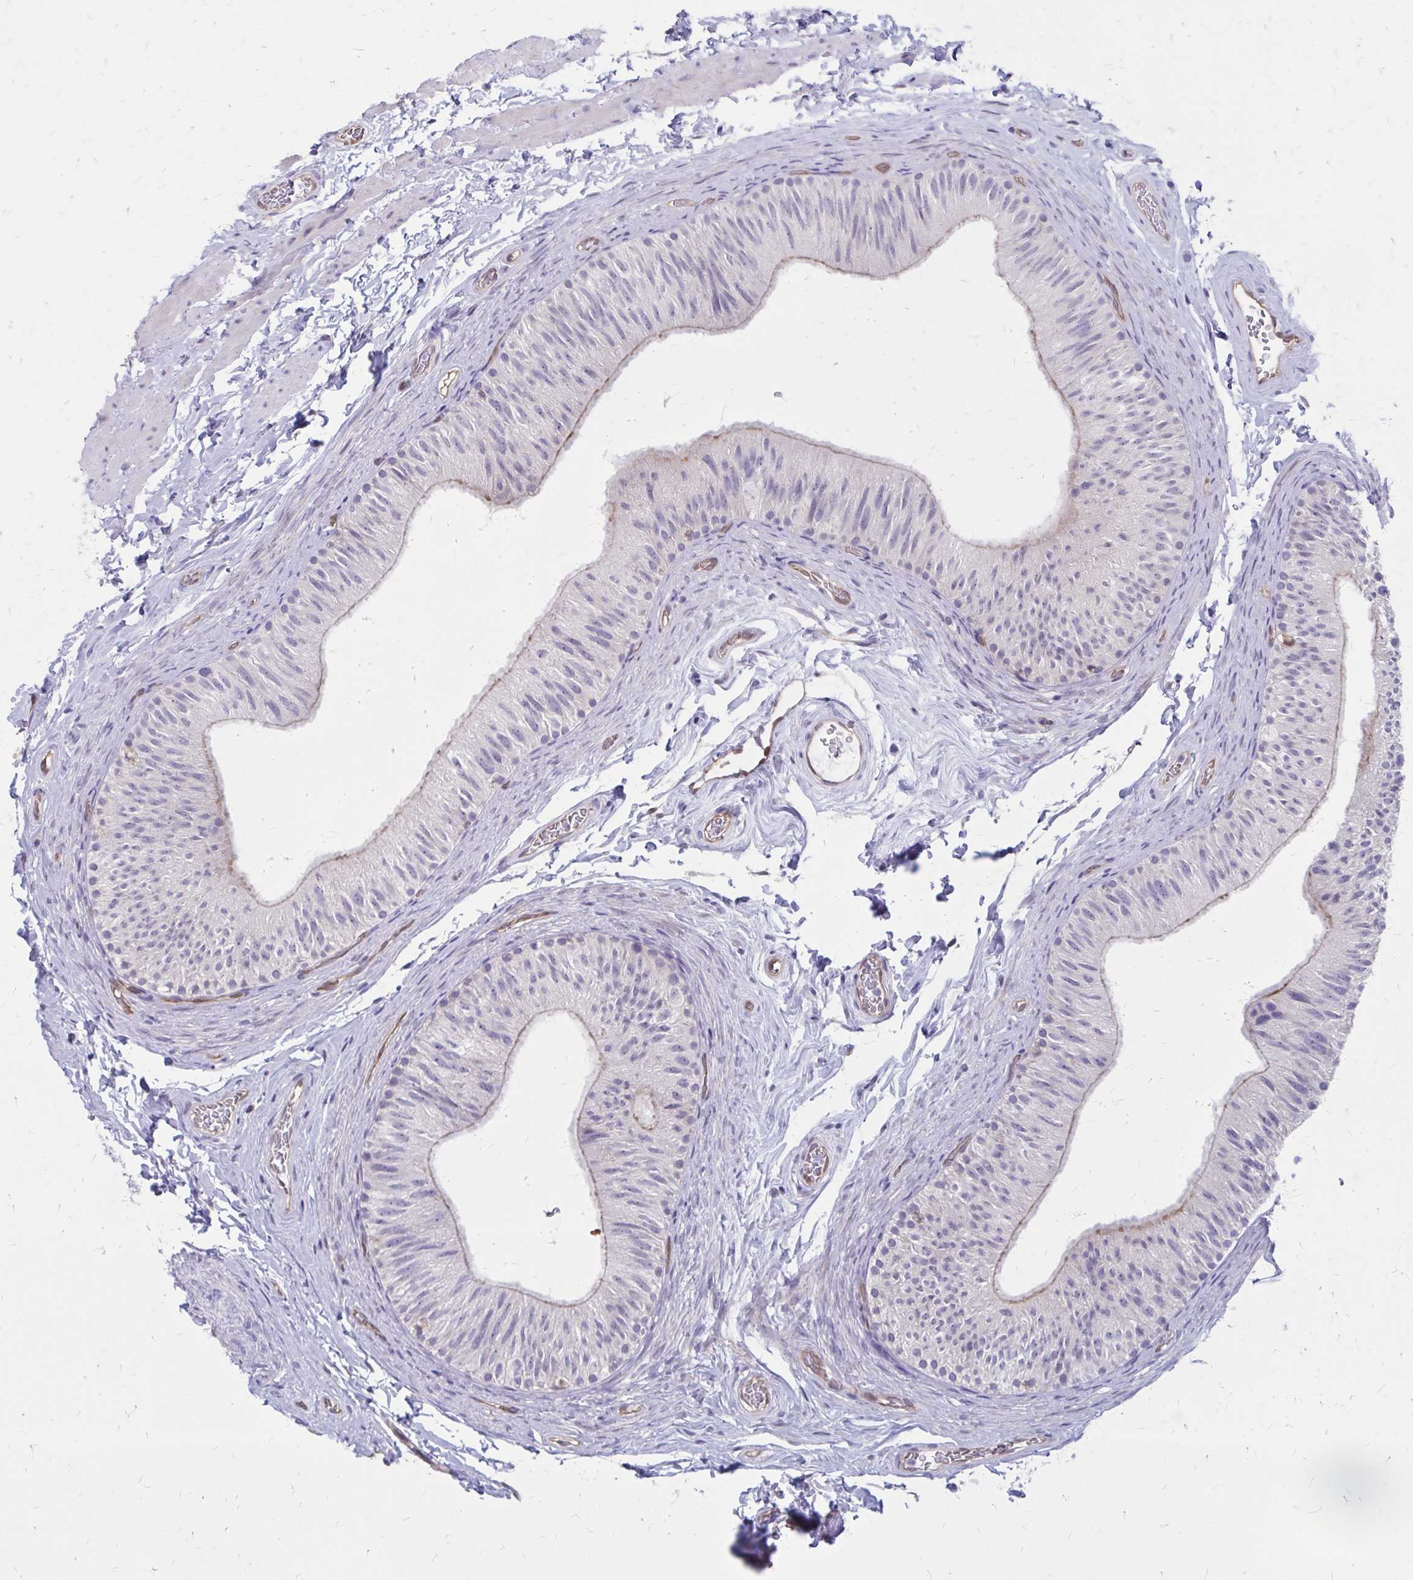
{"staining": {"intensity": "weak", "quantity": "25%-75%", "location": "cytoplasmic/membranous"}, "tissue": "epididymis", "cell_type": "Glandular cells", "image_type": "normal", "snomed": [{"axis": "morphology", "description": "Normal tissue, NOS"}, {"axis": "topography", "description": "Epididymis, spermatic cord, NOS"}, {"axis": "topography", "description": "Epididymis"}], "caption": "IHC (DAB) staining of unremarkable epididymis displays weak cytoplasmic/membranous protein expression in approximately 25%-75% of glandular cells. The staining is performed using DAB (3,3'-diaminobenzidine) brown chromogen to label protein expression. The nuclei are counter-stained blue using hematoxylin.", "gene": "CLIC2", "patient": {"sex": "male", "age": 31}}